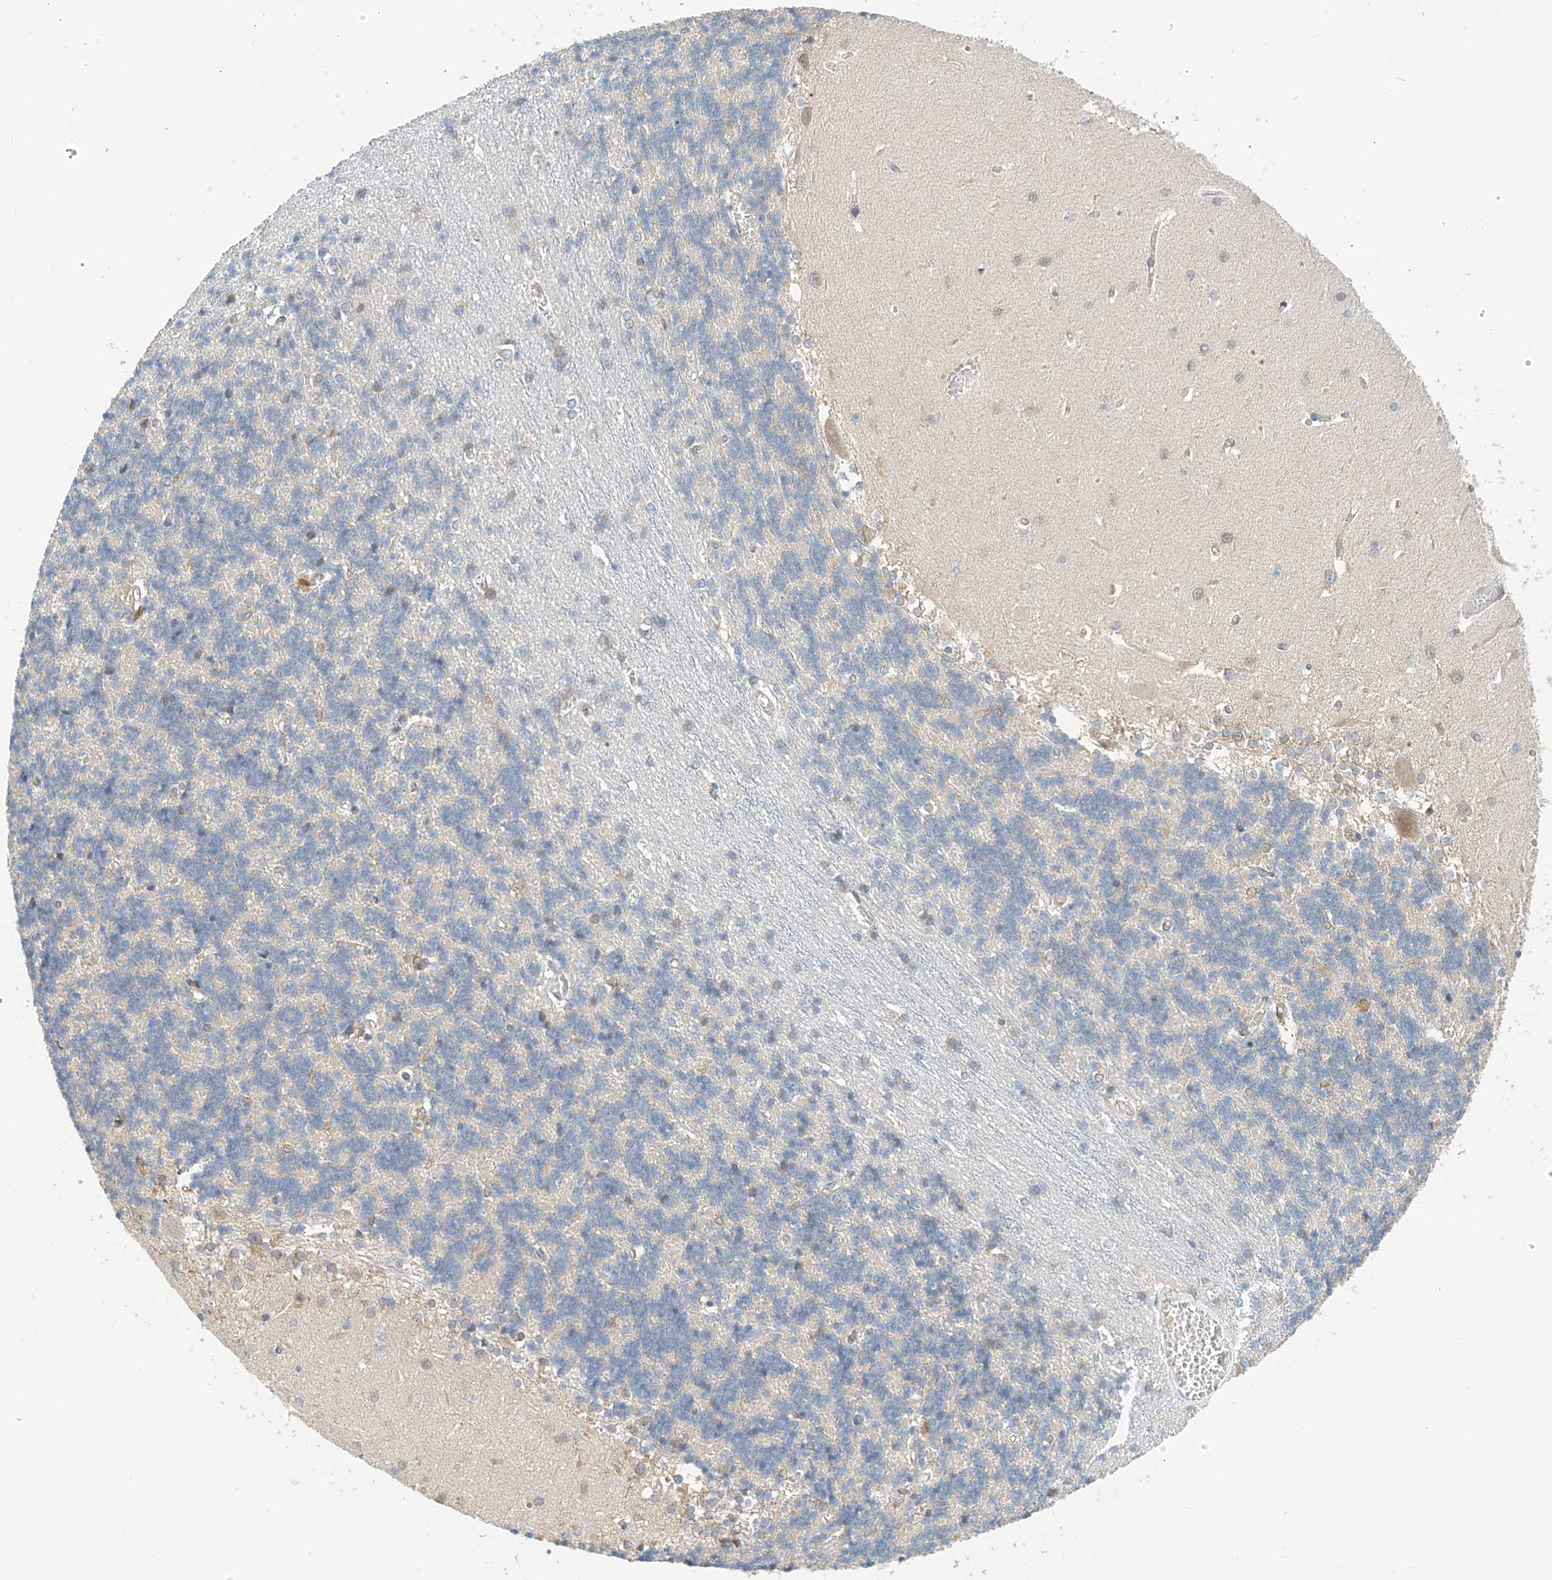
{"staining": {"intensity": "negative", "quantity": "none", "location": "none"}, "tissue": "cerebellum", "cell_type": "Cells in granular layer", "image_type": "normal", "snomed": [{"axis": "morphology", "description": "Normal tissue, NOS"}, {"axis": "topography", "description": "Cerebellum"}], "caption": "The histopathology image exhibits no staining of cells in granular layer in benign cerebellum. (Brightfield microscopy of DAB IHC at high magnification).", "gene": "PPA2", "patient": {"sex": "male", "age": 37}}